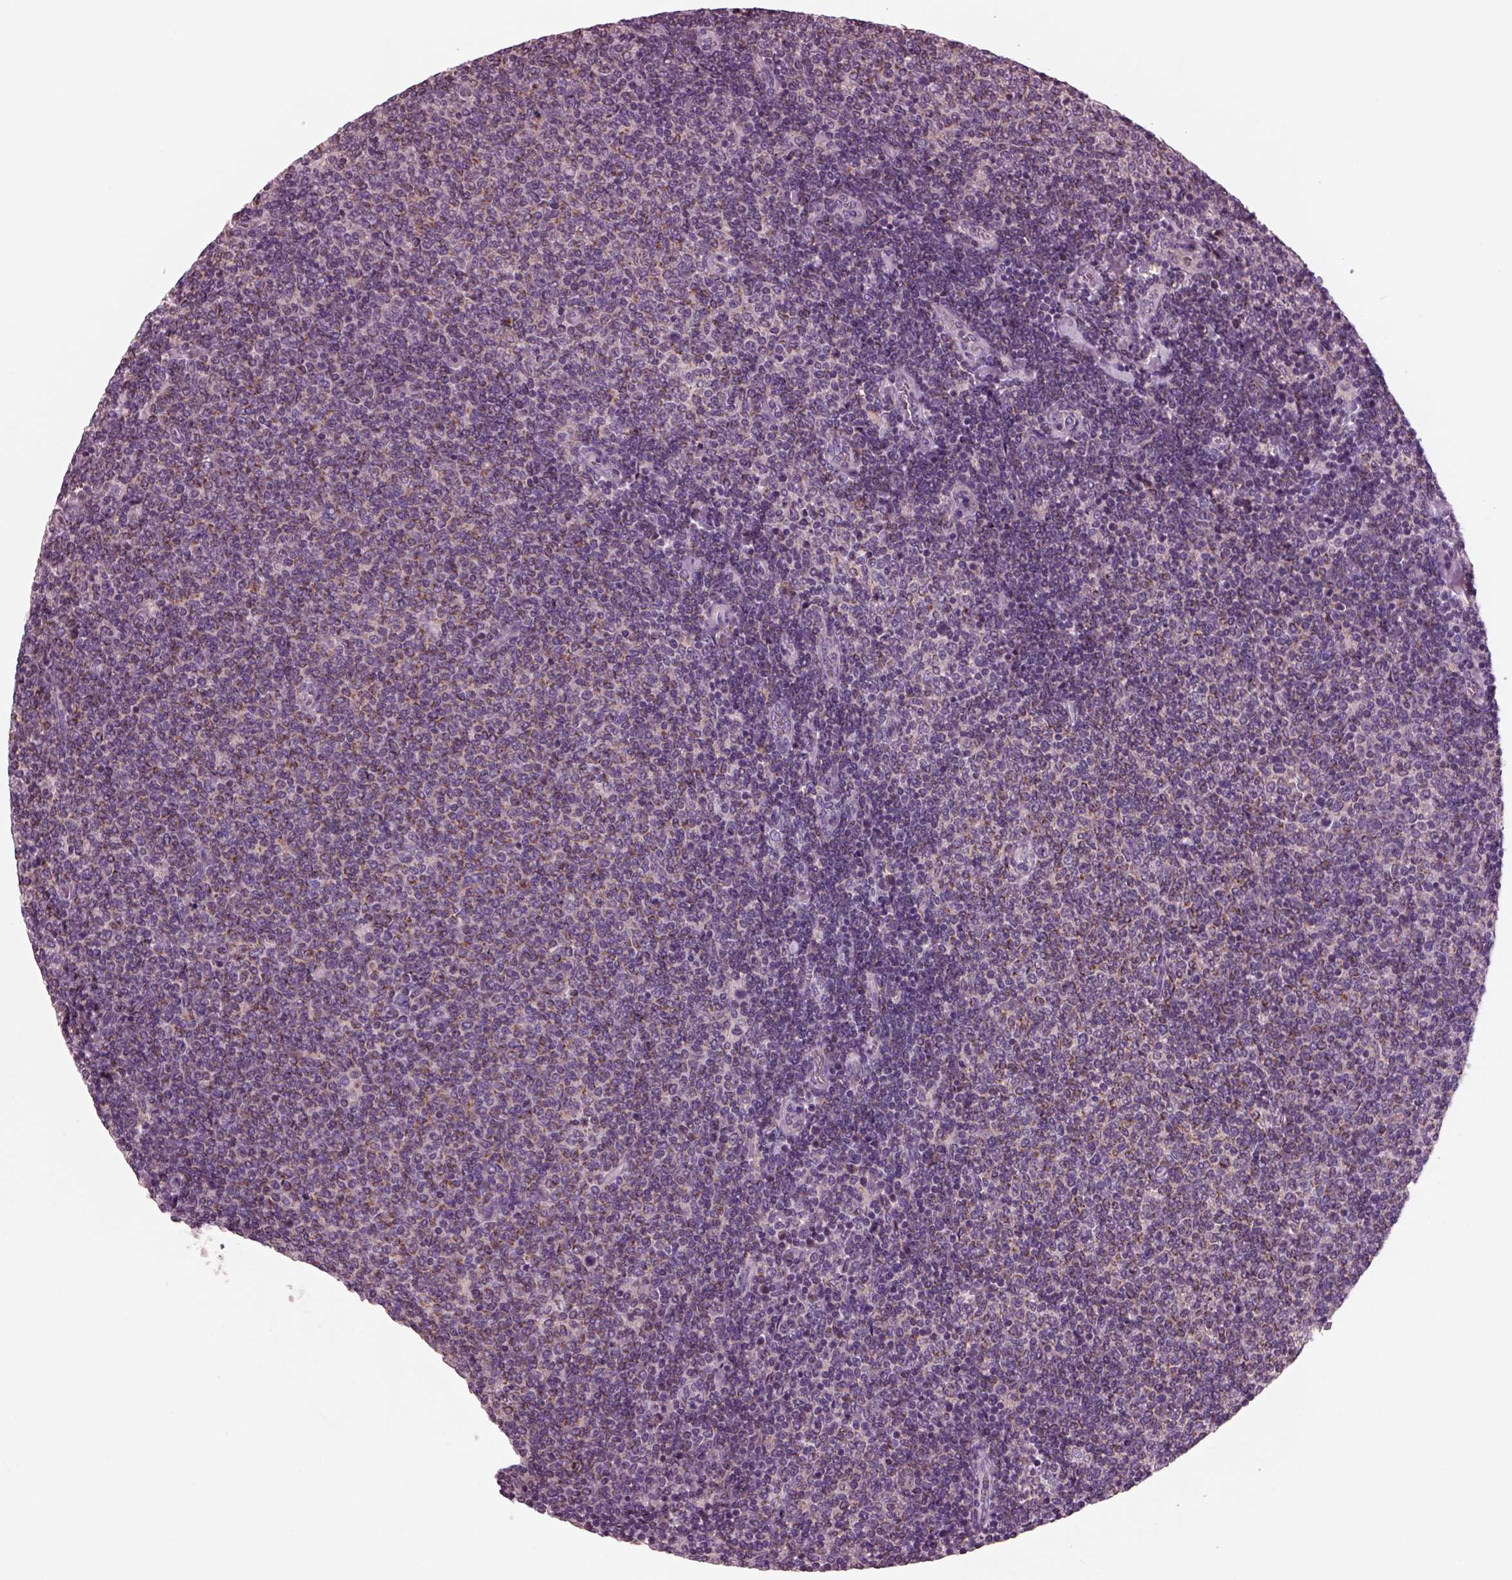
{"staining": {"intensity": "weak", "quantity": "25%-75%", "location": "cytoplasmic/membranous"}, "tissue": "lymphoma", "cell_type": "Tumor cells", "image_type": "cancer", "snomed": [{"axis": "morphology", "description": "Malignant lymphoma, non-Hodgkin's type, Low grade"}, {"axis": "topography", "description": "Lymph node"}], "caption": "This micrograph reveals IHC staining of malignant lymphoma, non-Hodgkin's type (low-grade), with low weak cytoplasmic/membranous staining in approximately 25%-75% of tumor cells.", "gene": "AP4M1", "patient": {"sex": "male", "age": 52}}